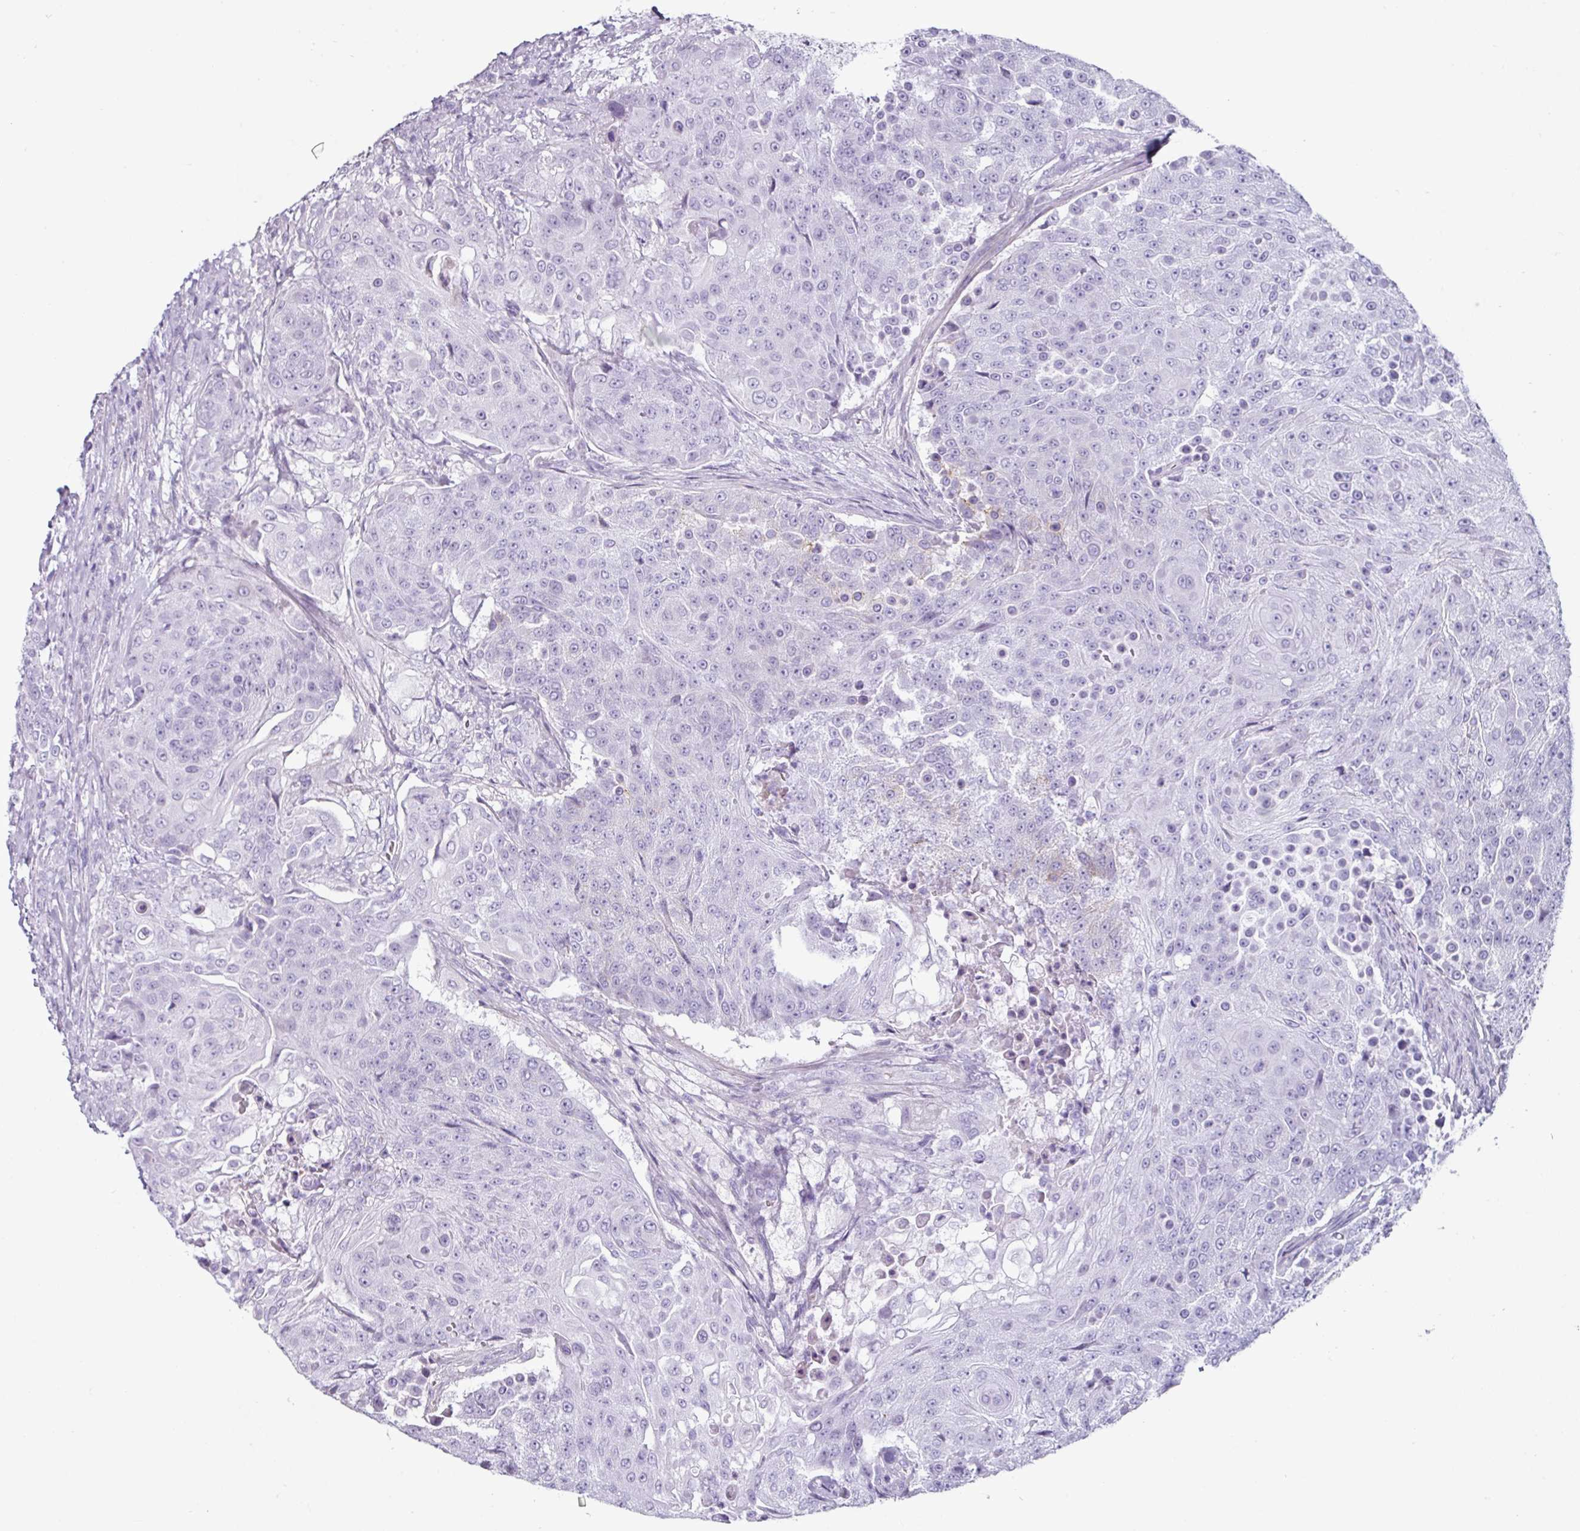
{"staining": {"intensity": "negative", "quantity": "none", "location": "none"}, "tissue": "urothelial cancer", "cell_type": "Tumor cells", "image_type": "cancer", "snomed": [{"axis": "morphology", "description": "Urothelial carcinoma, High grade"}, {"axis": "topography", "description": "Urinary bladder"}], "caption": "There is no significant expression in tumor cells of urothelial cancer. (DAB immunohistochemistry, high magnification).", "gene": "CLCA1", "patient": {"sex": "female", "age": 63}}